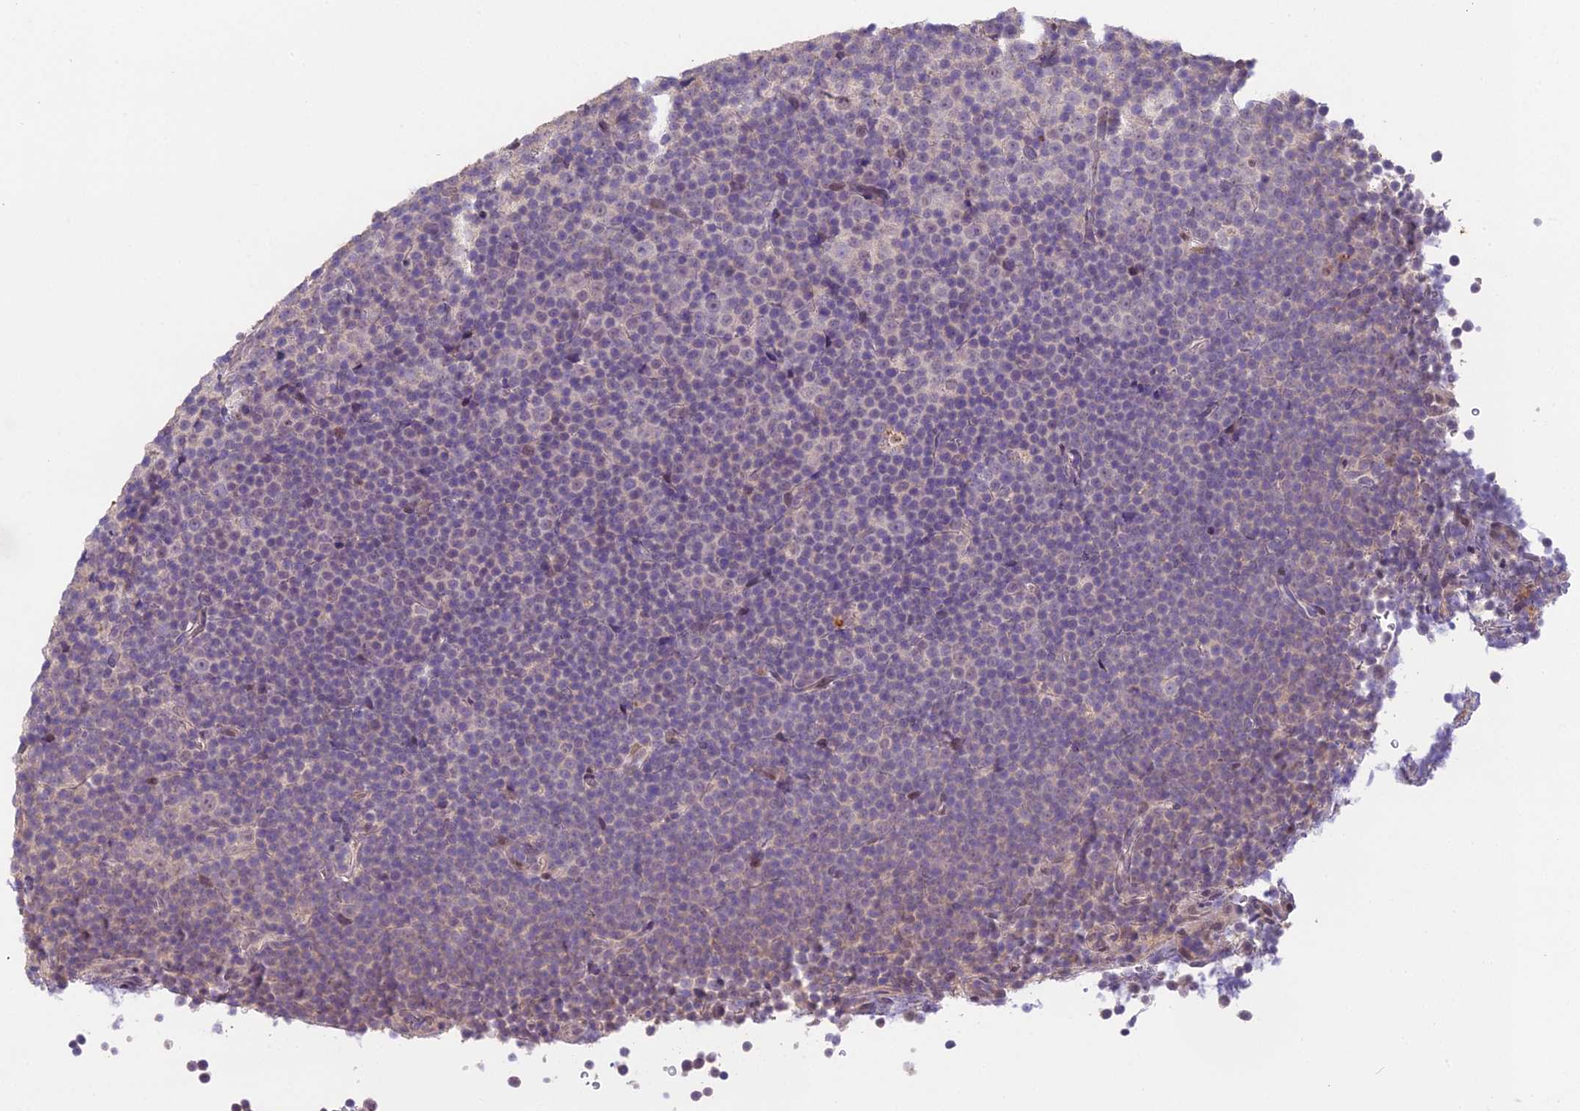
{"staining": {"intensity": "negative", "quantity": "none", "location": "none"}, "tissue": "lymphoma", "cell_type": "Tumor cells", "image_type": "cancer", "snomed": [{"axis": "morphology", "description": "Malignant lymphoma, non-Hodgkin's type, Low grade"}, {"axis": "topography", "description": "Lymph node"}], "caption": "Tumor cells show no significant expression in lymphoma.", "gene": "PUS10", "patient": {"sex": "female", "age": 67}}